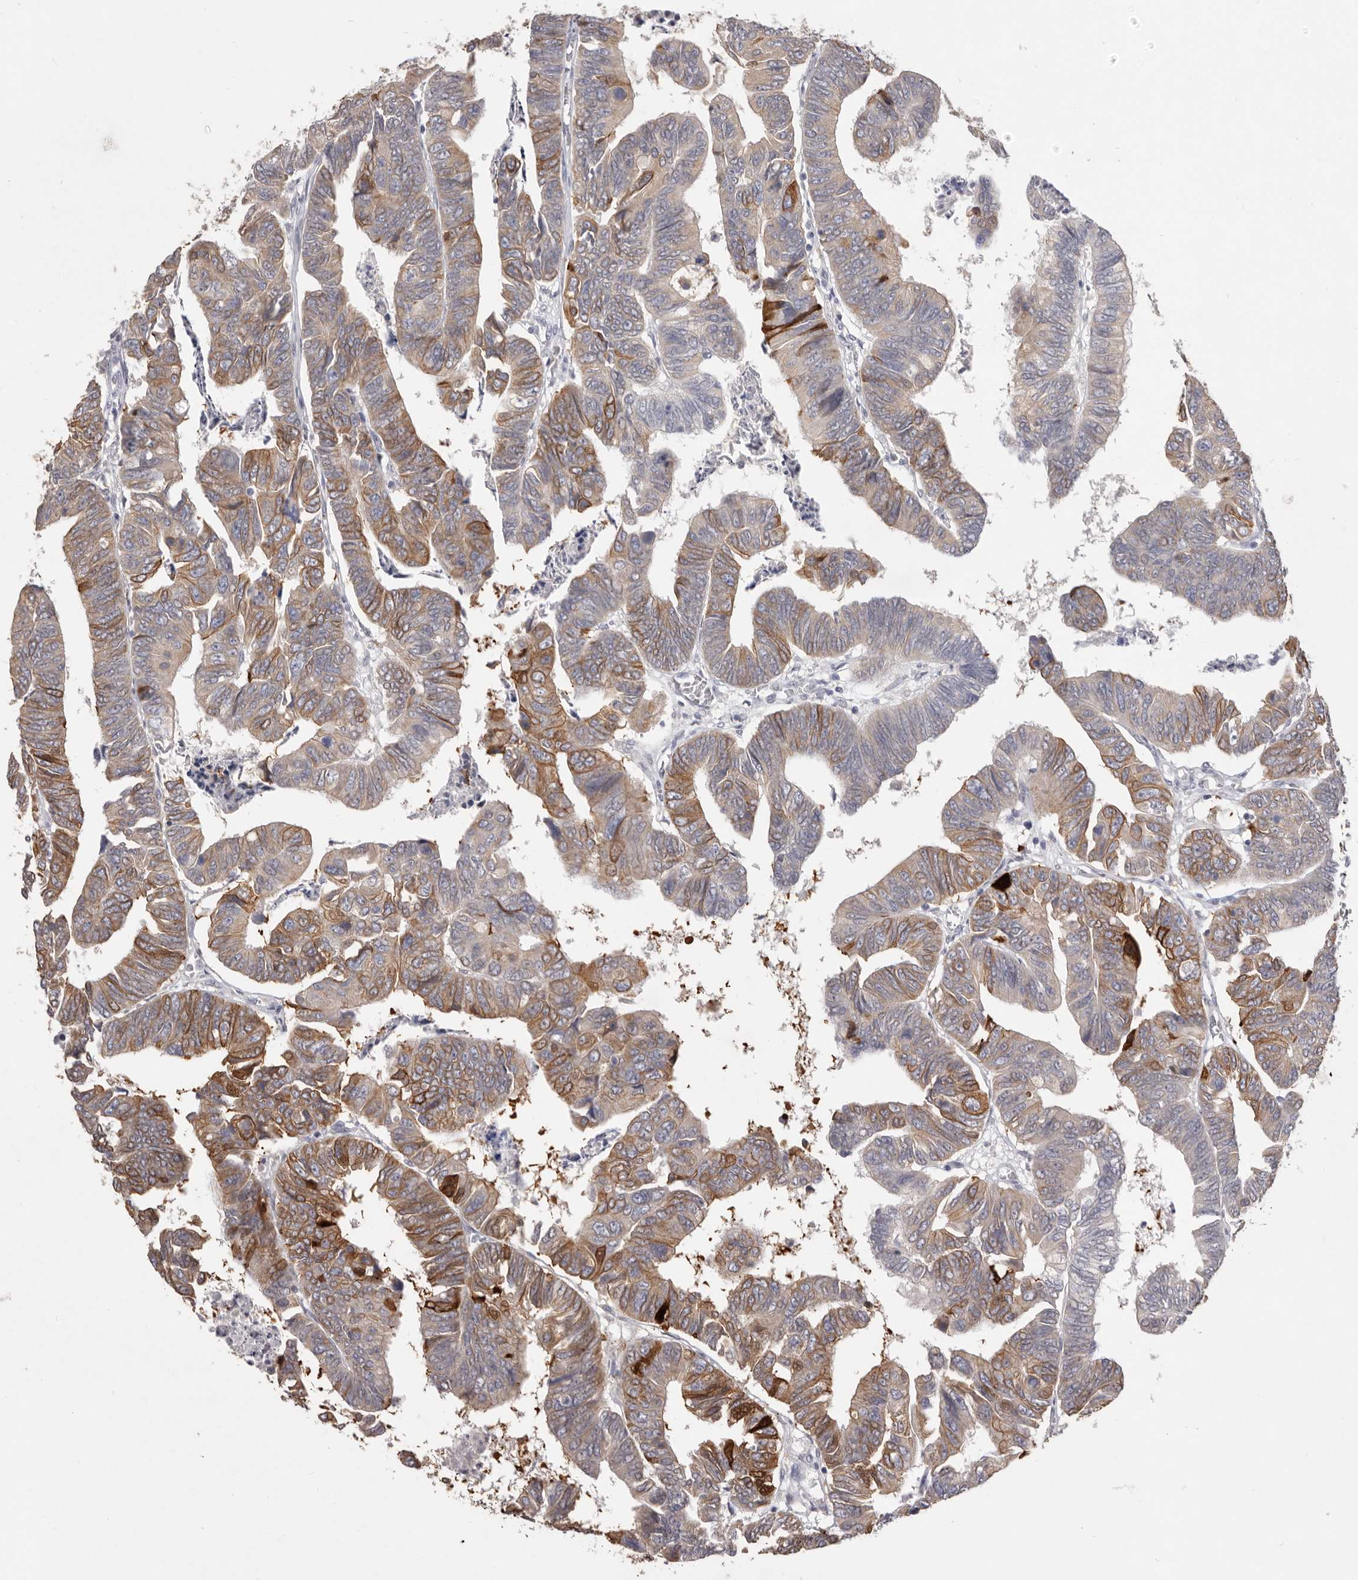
{"staining": {"intensity": "moderate", "quantity": "25%-75%", "location": "cytoplasmic/membranous"}, "tissue": "colorectal cancer", "cell_type": "Tumor cells", "image_type": "cancer", "snomed": [{"axis": "morphology", "description": "Adenocarcinoma, NOS"}, {"axis": "topography", "description": "Rectum"}], "caption": "Immunohistochemistry (IHC) image of neoplastic tissue: human adenocarcinoma (colorectal) stained using immunohistochemistry (IHC) exhibits medium levels of moderate protein expression localized specifically in the cytoplasmic/membranous of tumor cells, appearing as a cytoplasmic/membranous brown color.", "gene": "ZYG11B", "patient": {"sex": "female", "age": 65}}